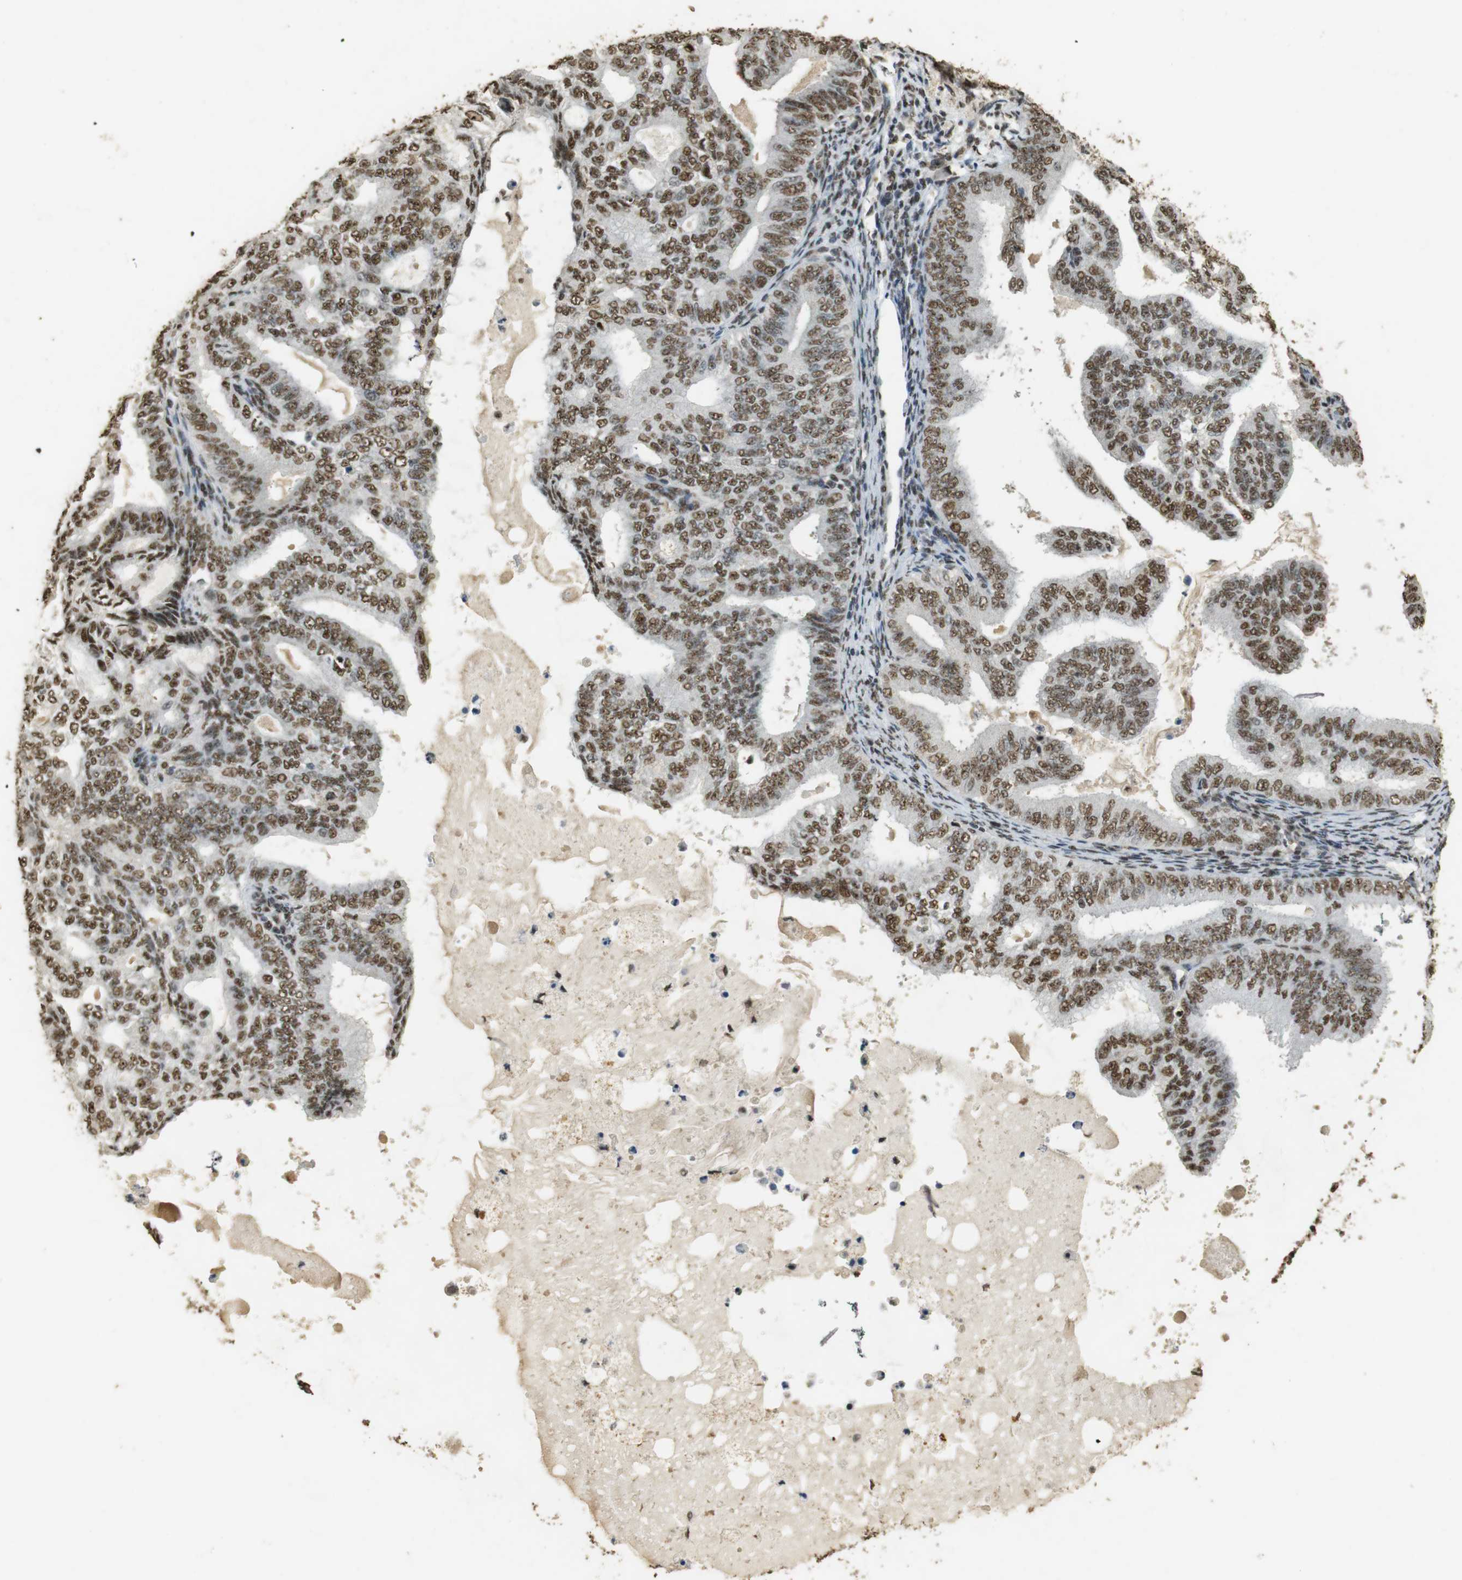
{"staining": {"intensity": "moderate", "quantity": ">75%", "location": "nuclear"}, "tissue": "endometrial cancer", "cell_type": "Tumor cells", "image_type": "cancer", "snomed": [{"axis": "morphology", "description": "Adenocarcinoma, NOS"}, {"axis": "topography", "description": "Endometrium"}], "caption": "A medium amount of moderate nuclear staining is seen in about >75% of tumor cells in endometrial adenocarcinoma tissue.", "gene": "GATA4", "patient": {"sex": "female", "age": 58}}